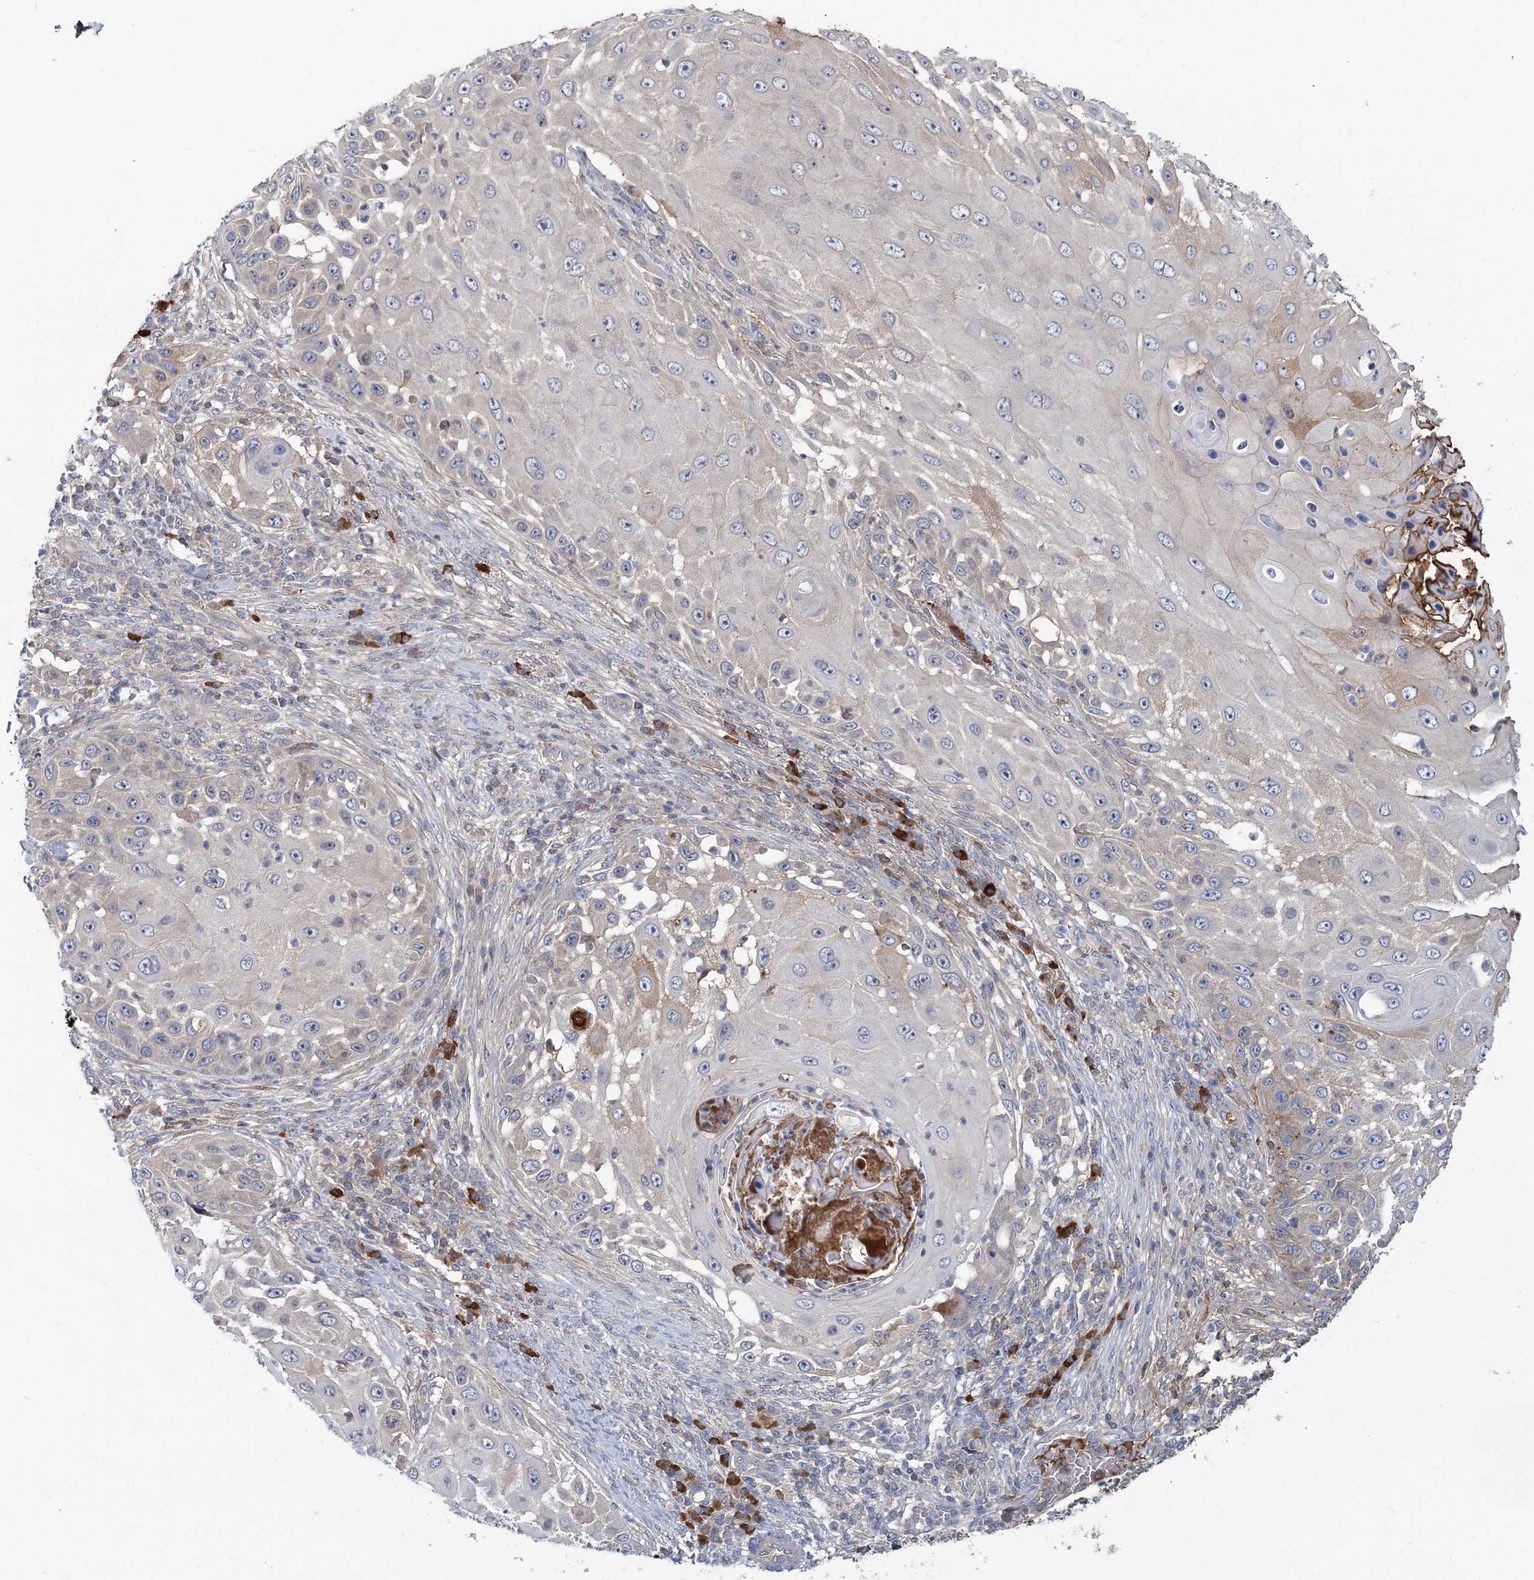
{"staining": {"intensity": "negative", "quantity": "none", "location": "none"}, "tissue": "skin cancer", "cell_type": "Tumor cells", "image_type": "cancer", "snomed": [{"axis": "morphology", "description": "Squamous cell carcinoma, NOS"}, {"axis": "topography", "description": "Skin"}], "caption": "This is an immunohistochemistry (IHC) image of skin cancer (squamous cell carcinoma). There is no positivity in tumor cells.", "gene": "RNF25", "patient": {"sex": "female", "age": 44}}